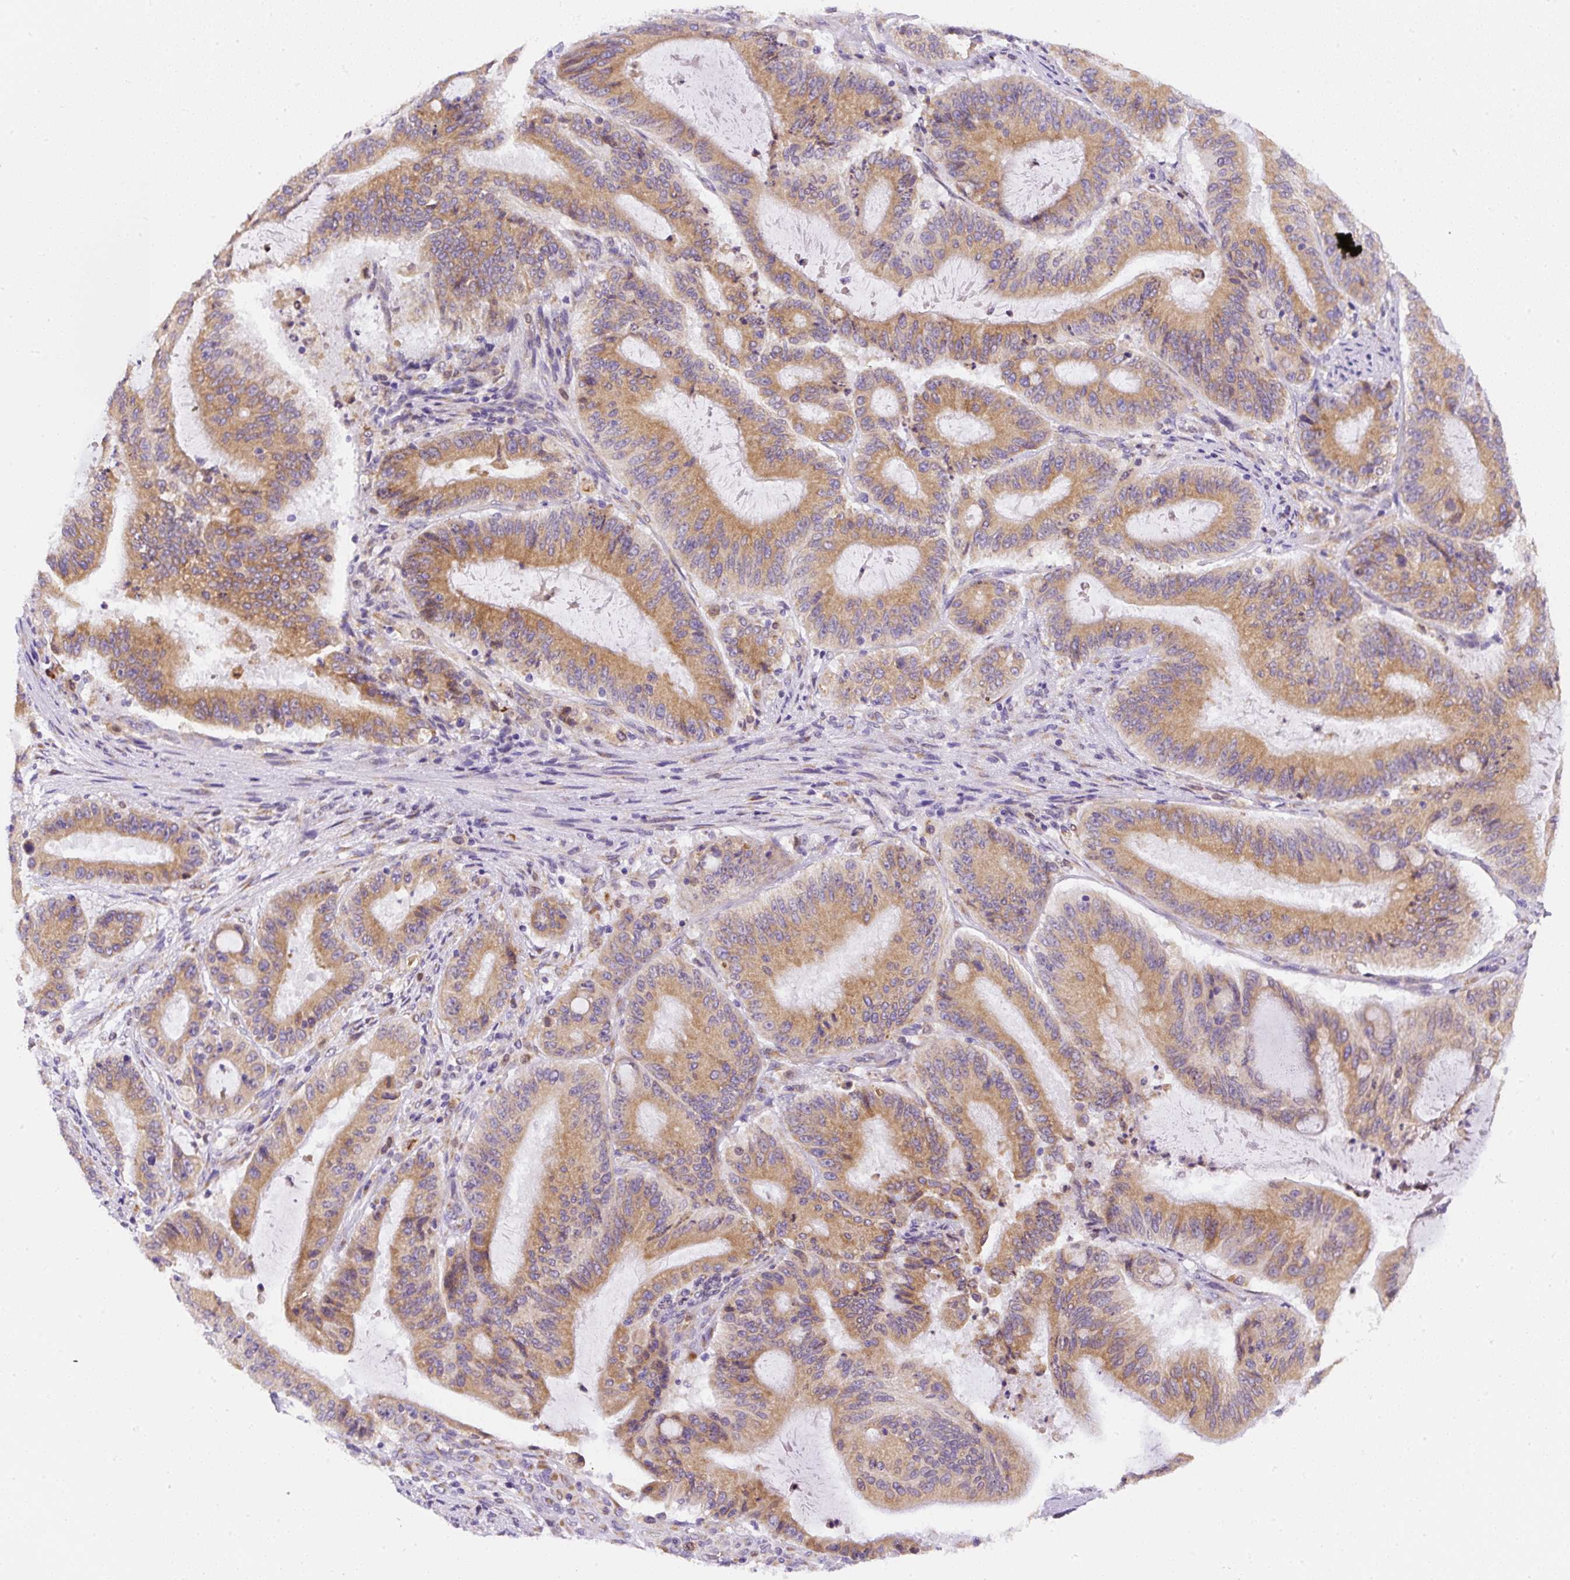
{"staining": {"intensity": "moderate", "quantity": ">75%", "location": "cytoplasmic/membranous"}, "tissue": "liver cancer", "cell_type": "Tumor cells", "image_type": "cancer", "snomed": [{"axis": "morphology", "description": "Normal tissue, NOS"}, {"axis": "morphology", "description": "Cholangiocarcinoma"}, {"axis": "topography", "description": "Liver"}, {"axis": "topography", "description": "Peripheral nerve tissue"}], "caption": "A high-resolution image shows immunohistochemistry (IHC) staining of liver cholangiocarcinoma, which shows moderate cytoplasmic/membranous positivity in about >75% of tumor cells.", "gene": "DDOST", "patient": {"sex": "female", "age": 73}}